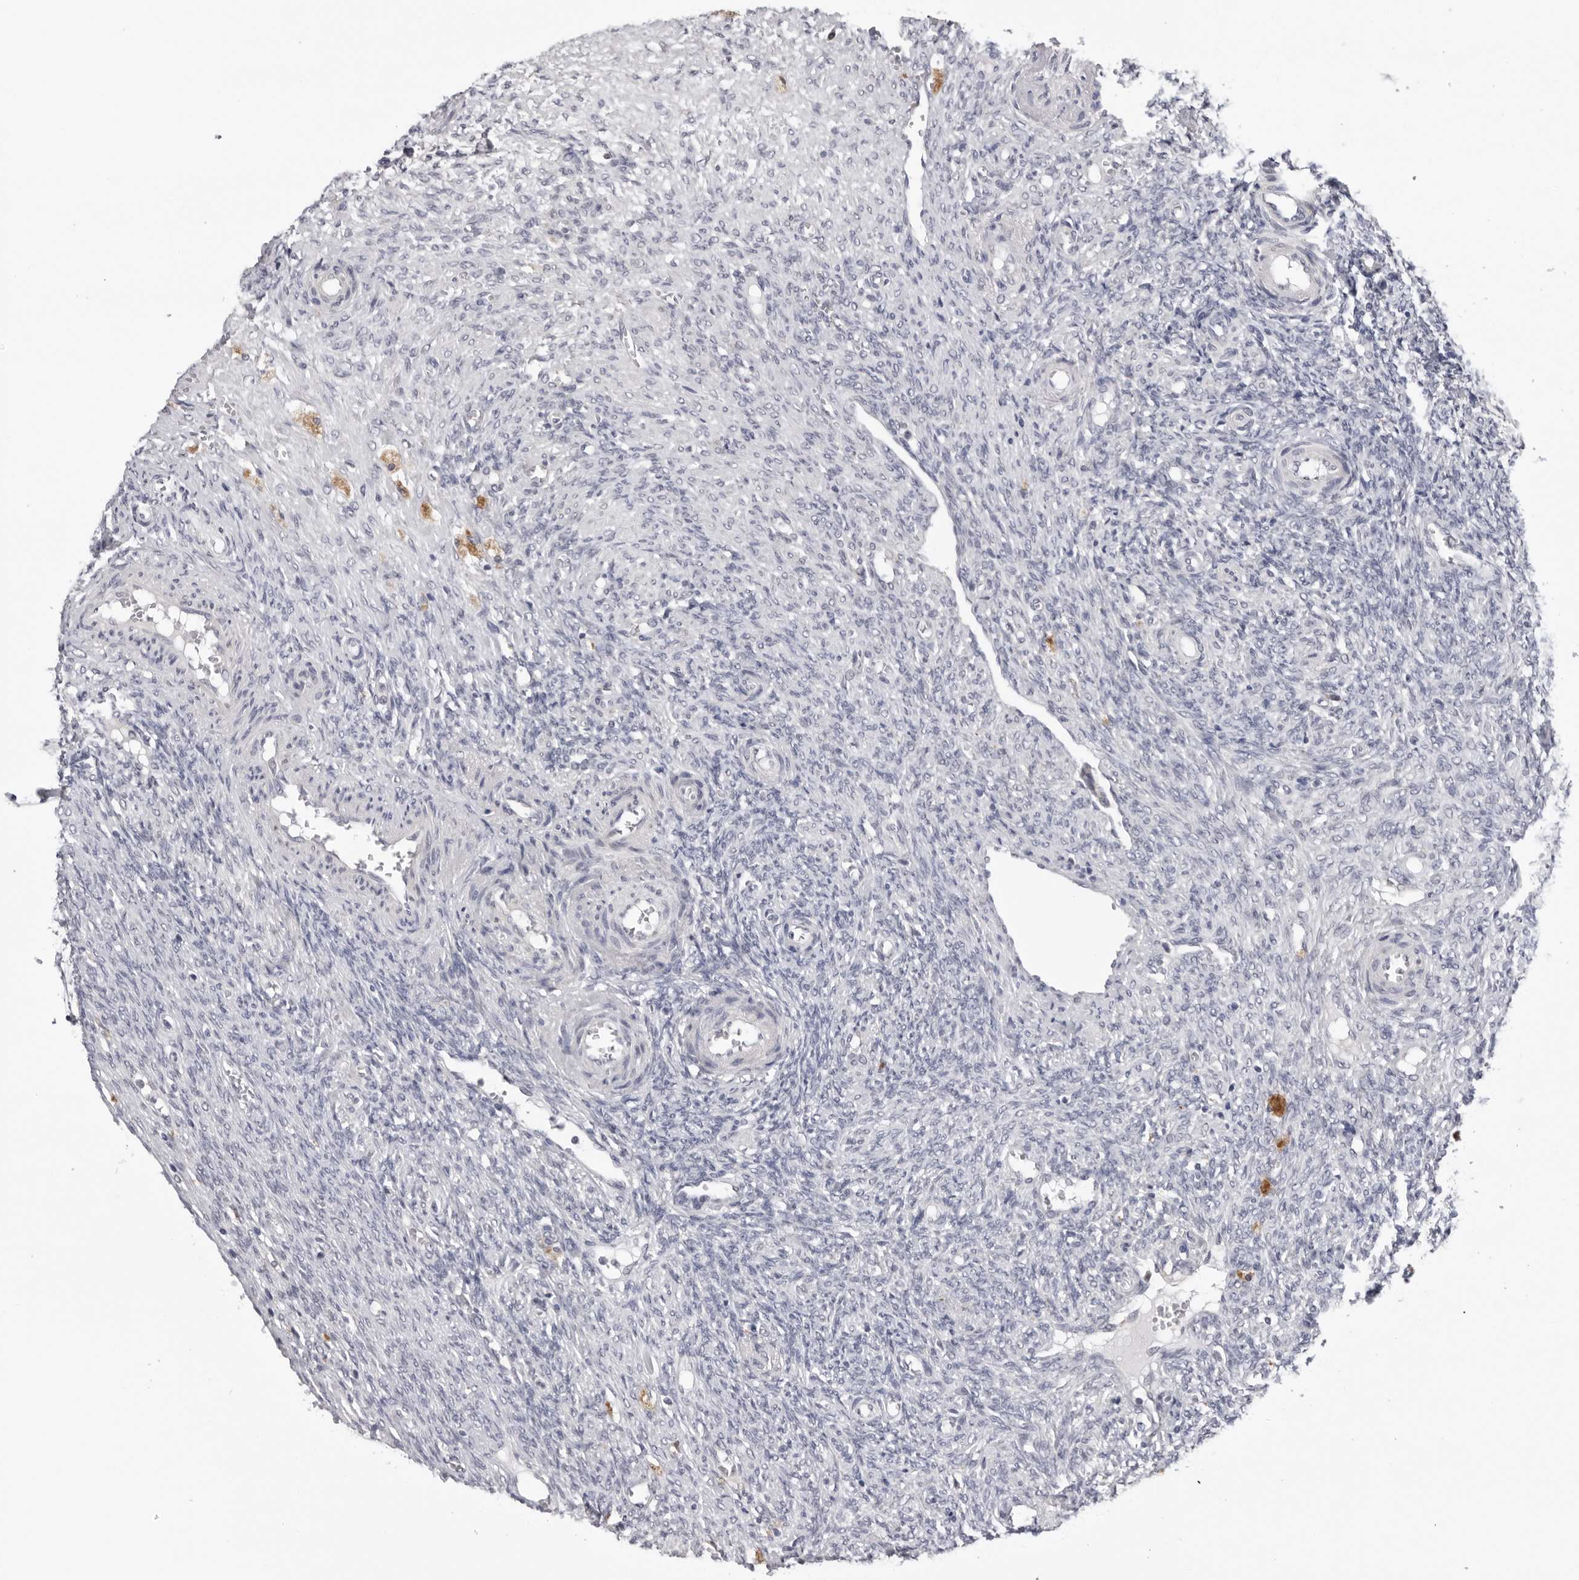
{"staining": {"intensity": "negative", "quantity": "none", "location": "none"}, "tissue": "ovary", "cell_type": "Ovarian stroma cells", "image_type": "normal", "snomed": [{"axis": "morphology", "description": "Normal tissue, NOS"}, {"axis": "topography", "description": "Ovary"}], "caption": "The photomicrograph exhibits no significant positivity in ovarian stroma cells of ovary. (DAB immunohistochemistry visualized using brightfield microscopy, high magnification).", "gene": "CPT2", "patient": {"sex": "female", "age": 41}}